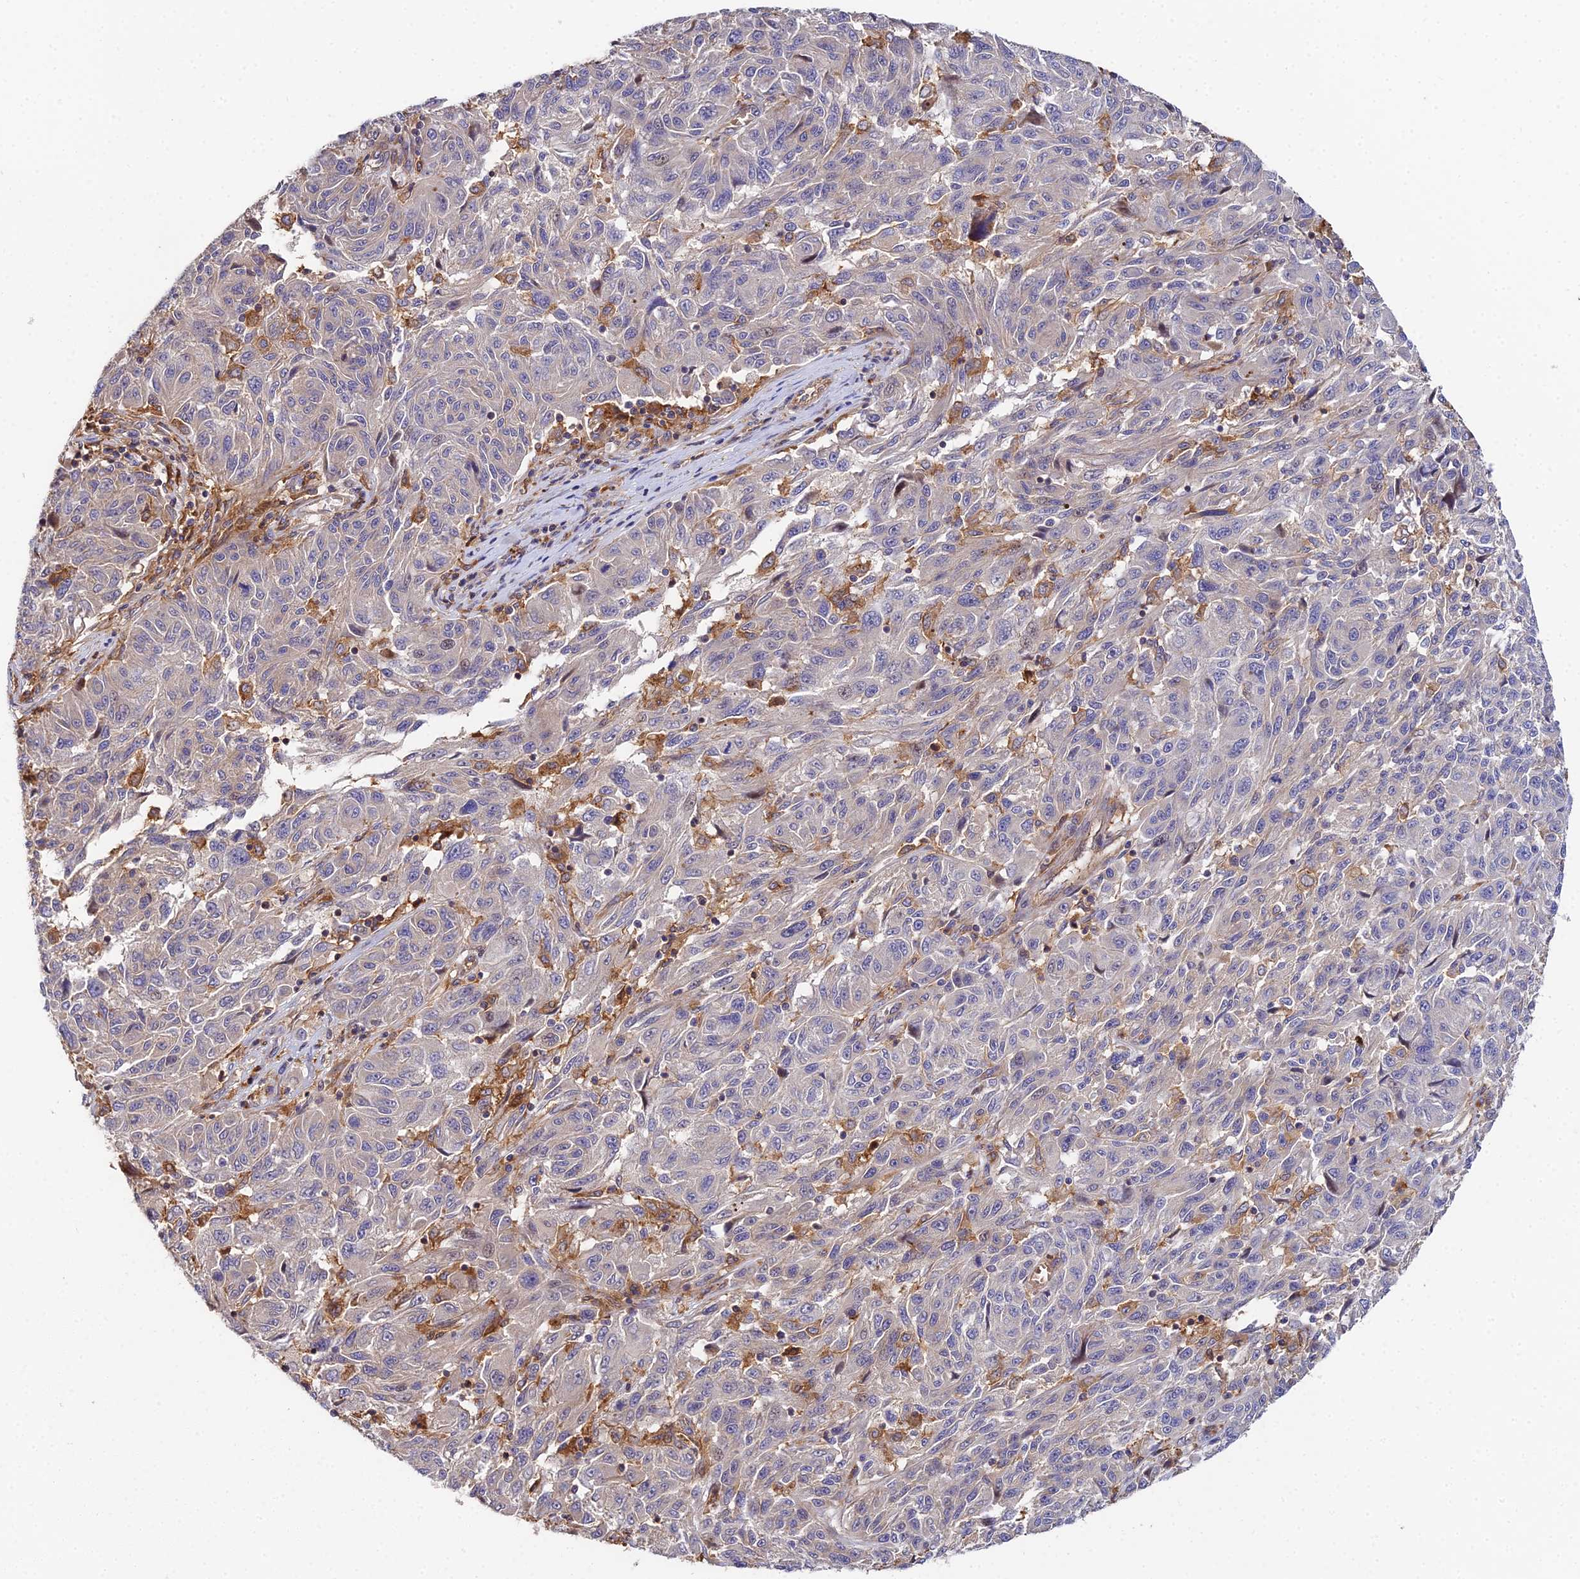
{"staining": {"intensity": "negative", "quantity": "none", "location": "none"}, "tissue": "melanoma", "cell_type": "Tumor cells", "image_type": "cancer", "snomed": [{"axis": "morphology", "description": "Malignant melanoma, NOS"}, {"axis": "topography", "description": "Skin"}], "caption": "Tumor cells show no significant staining in malignant melanoma.", "gene": "GNG5B", "patient": {"sex": "male", "age": 53}}